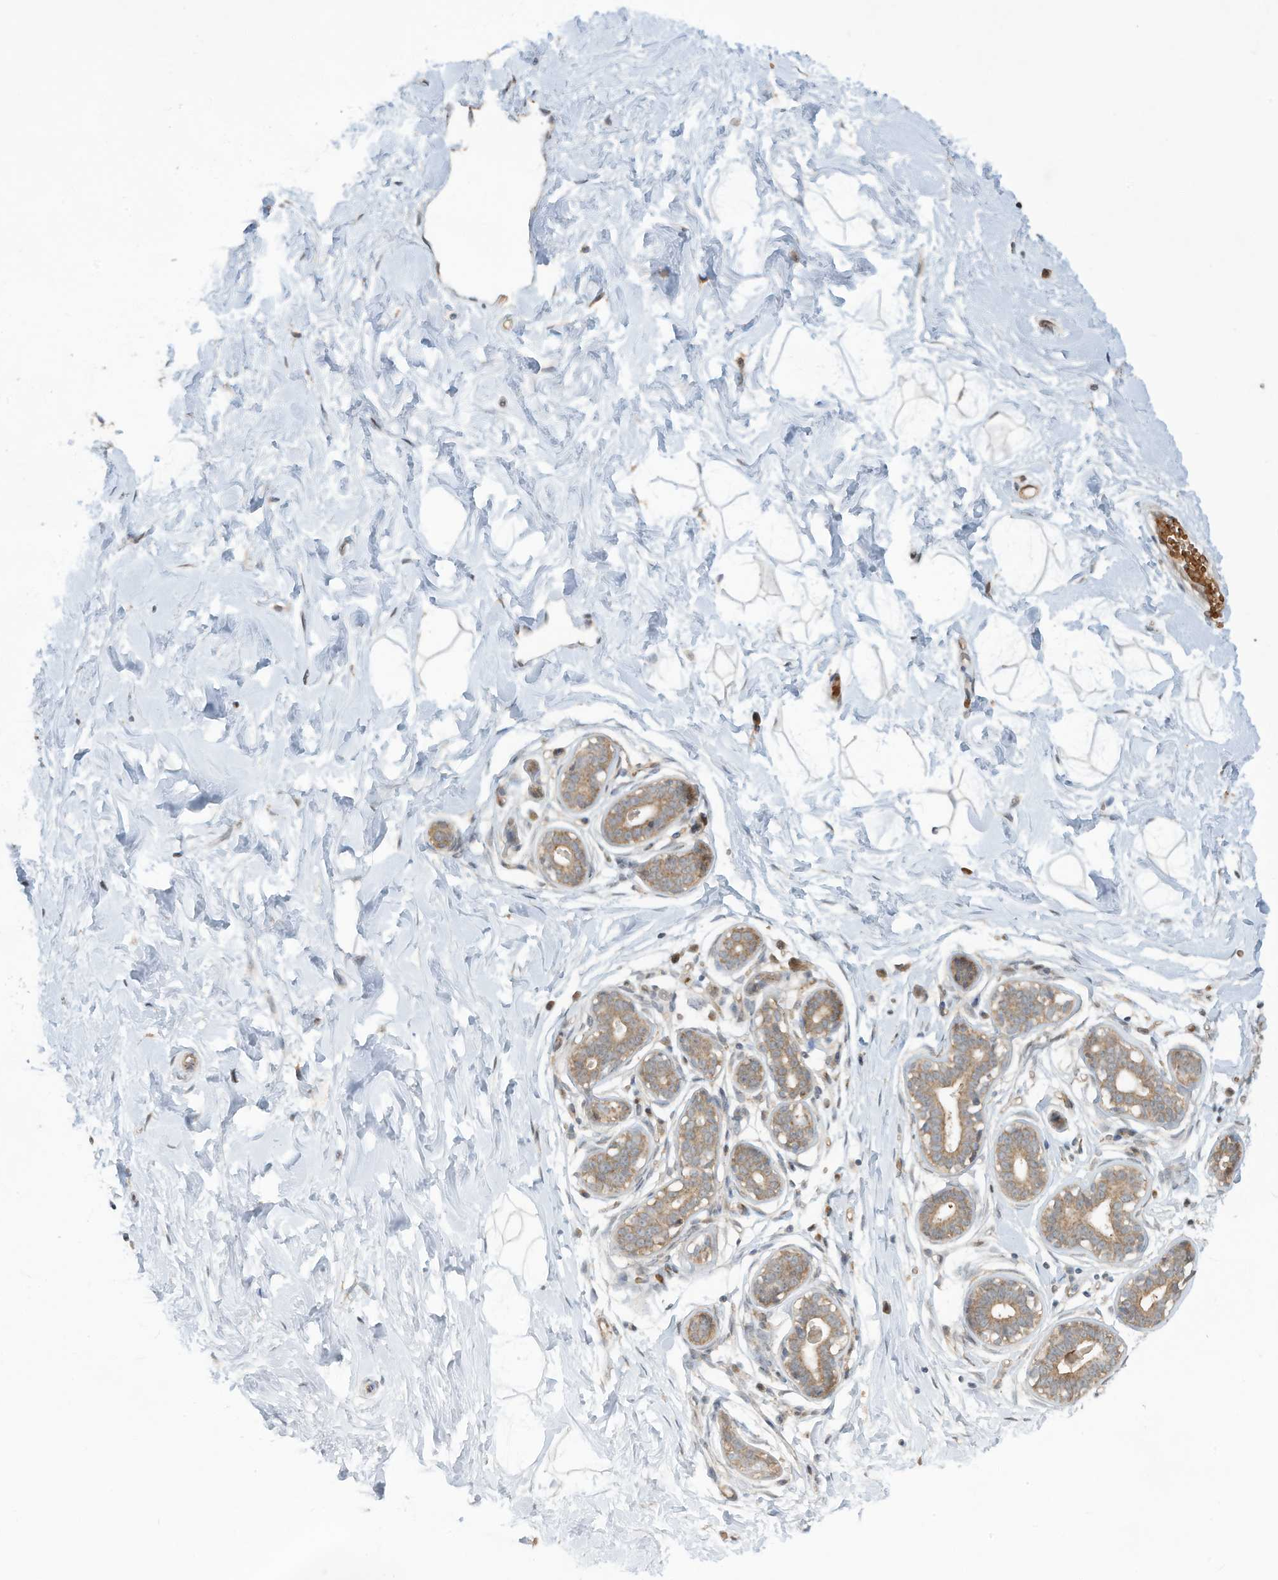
{"staining": {"intensity": "negative", "quantity": "none", "location": "none"}, "tissue": "breast", "cell_type": "Adipocytes", "image_type": "normal", "snomed": [{"axis": "morphology", "description": "Normal tissue, NOS"}, {"axis": "morphology", "description": "Adenoma, NOS"}, {"axis": "topography", "description": "Breast"}], "caption": "This is an immunohistochemistry photomicrograph of normal breast. There is no expression in adipocytes.", "gene": "ERI2", "patient": {"sex": "female", "age": 23}}